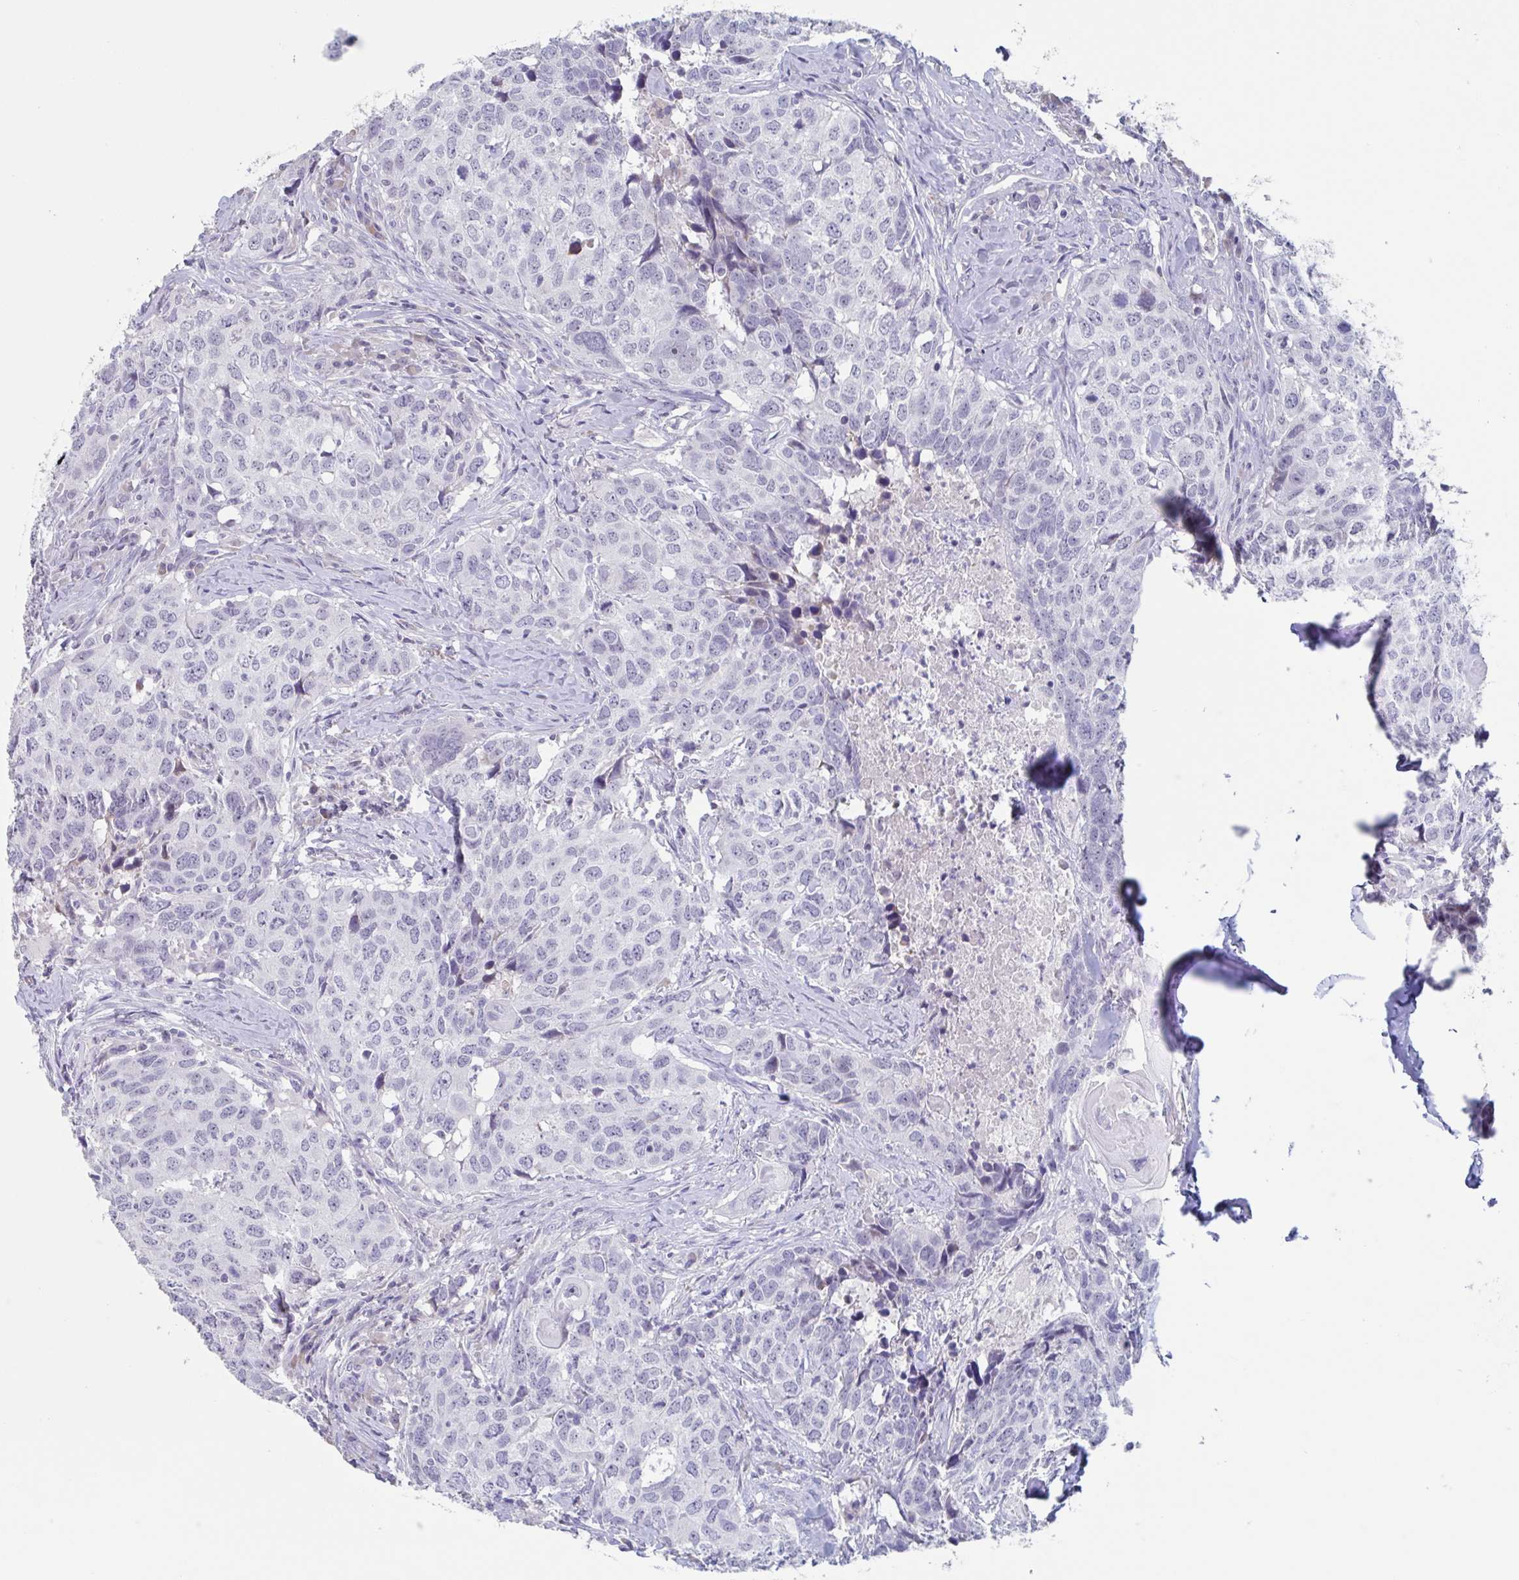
{"staining": {"intensity": "negative", "quantity": "none", "location": "none"}, "tissue": "head and neck cancer", "cell_type": "Tumor cells", "image_type": "cancer", "snomed": [{"axis": "morphology", "description": "Normal tissue, NOS"}, {"axis": "morphology", "description": "Squamous cell carcinoma, NOS"}, {"axis": "topography", "description": "Skeletal muscle"}, {"axis": "topography", "description": "Vascular tissue"}, {"axis": "topography", "description": "Peripheral nerve tissue"}, {"axis": "topography", "description": "Head-Neck"}], "caption": "Photomicrograph shows no protein staining in tumor cells of squamous cell carcinoma (head and neck) tissue. (Brightfield microscopy of DAB IHC at high magnification).", "gene": "NOXRED1", "patient": {"sex": "male", "age": 66}}